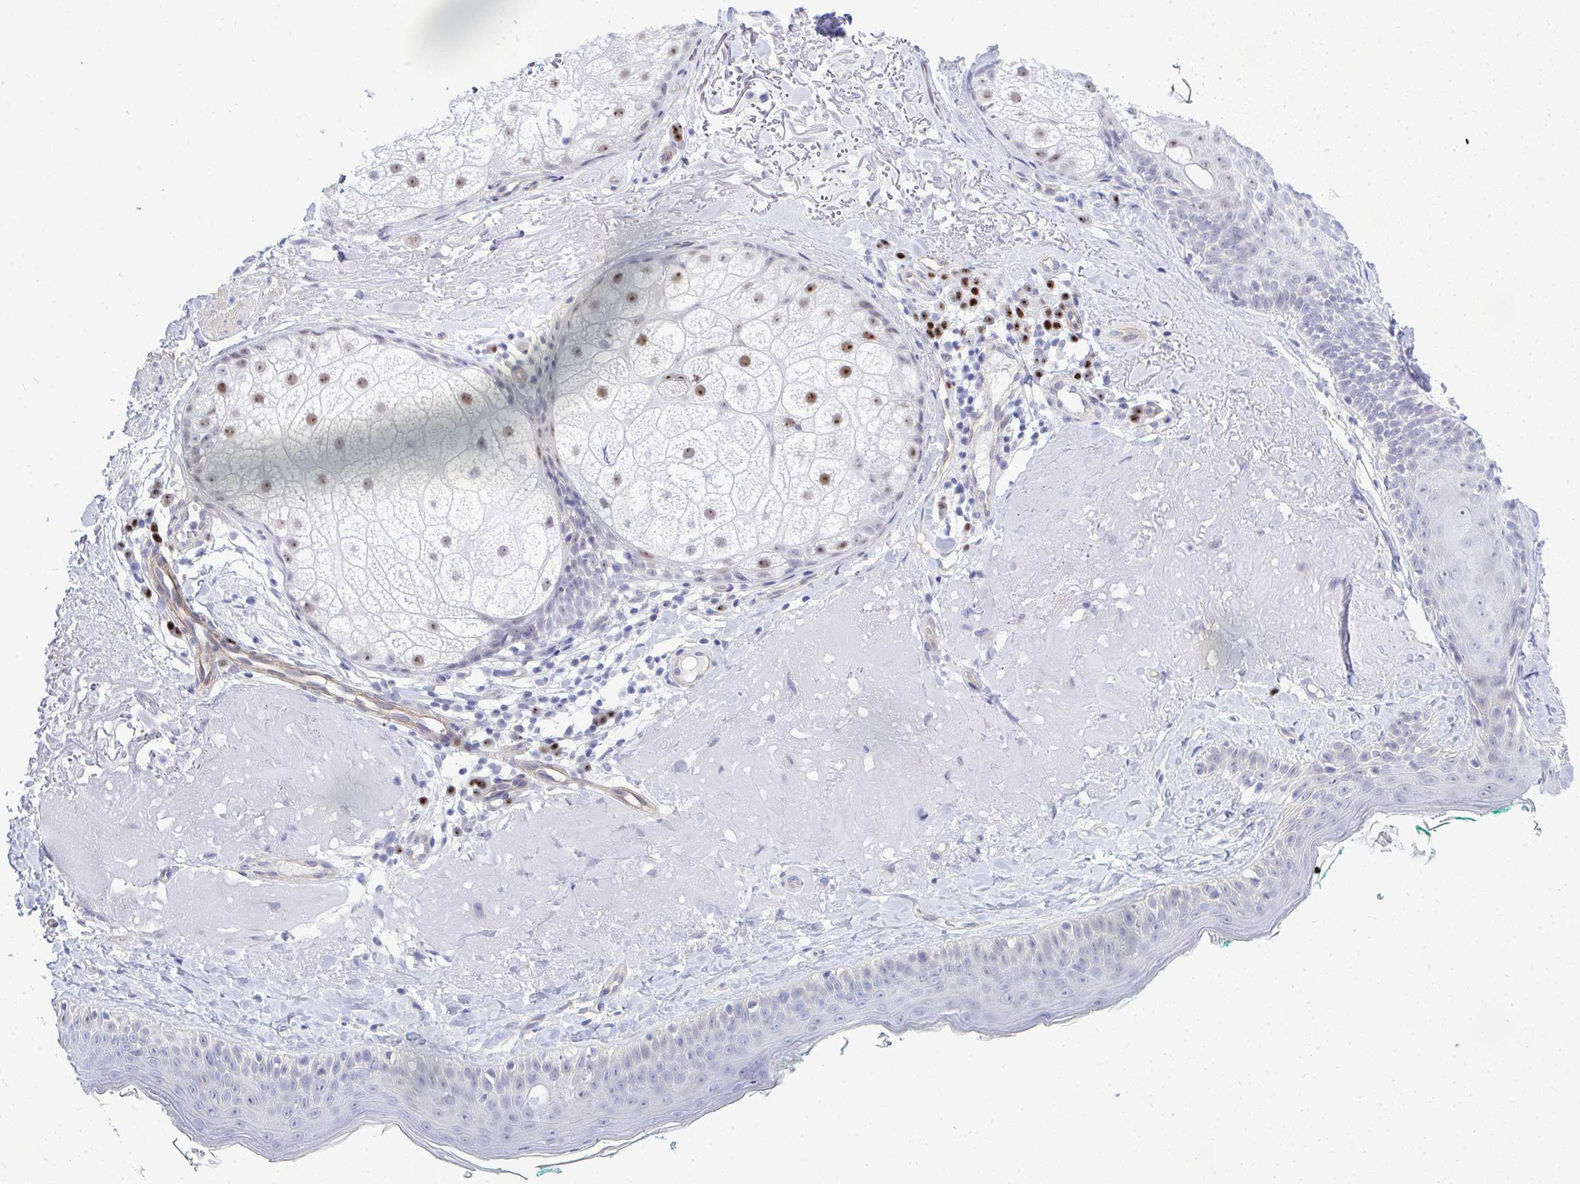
{"staining": {"intensity": "negative", "quantity": "none", "location": "none"}, "tissue": "skin", "cell_type": "Fibroblasts", "image_type": "normal", "snomed": [{"axis": "morphology", "description": "Normal tissue, NOS"}, {"axis": "topography", "description": "Skin"}], "caption": "There is no significant staining in fibroblasts of skin. Brightfield microscopy of immunohistochemistry stained with DAB (brown) and hematoxylin (blue), captured at high magnification.", "gene": "SLC25A51", "patient": {"sex": "male", "age": 73}}